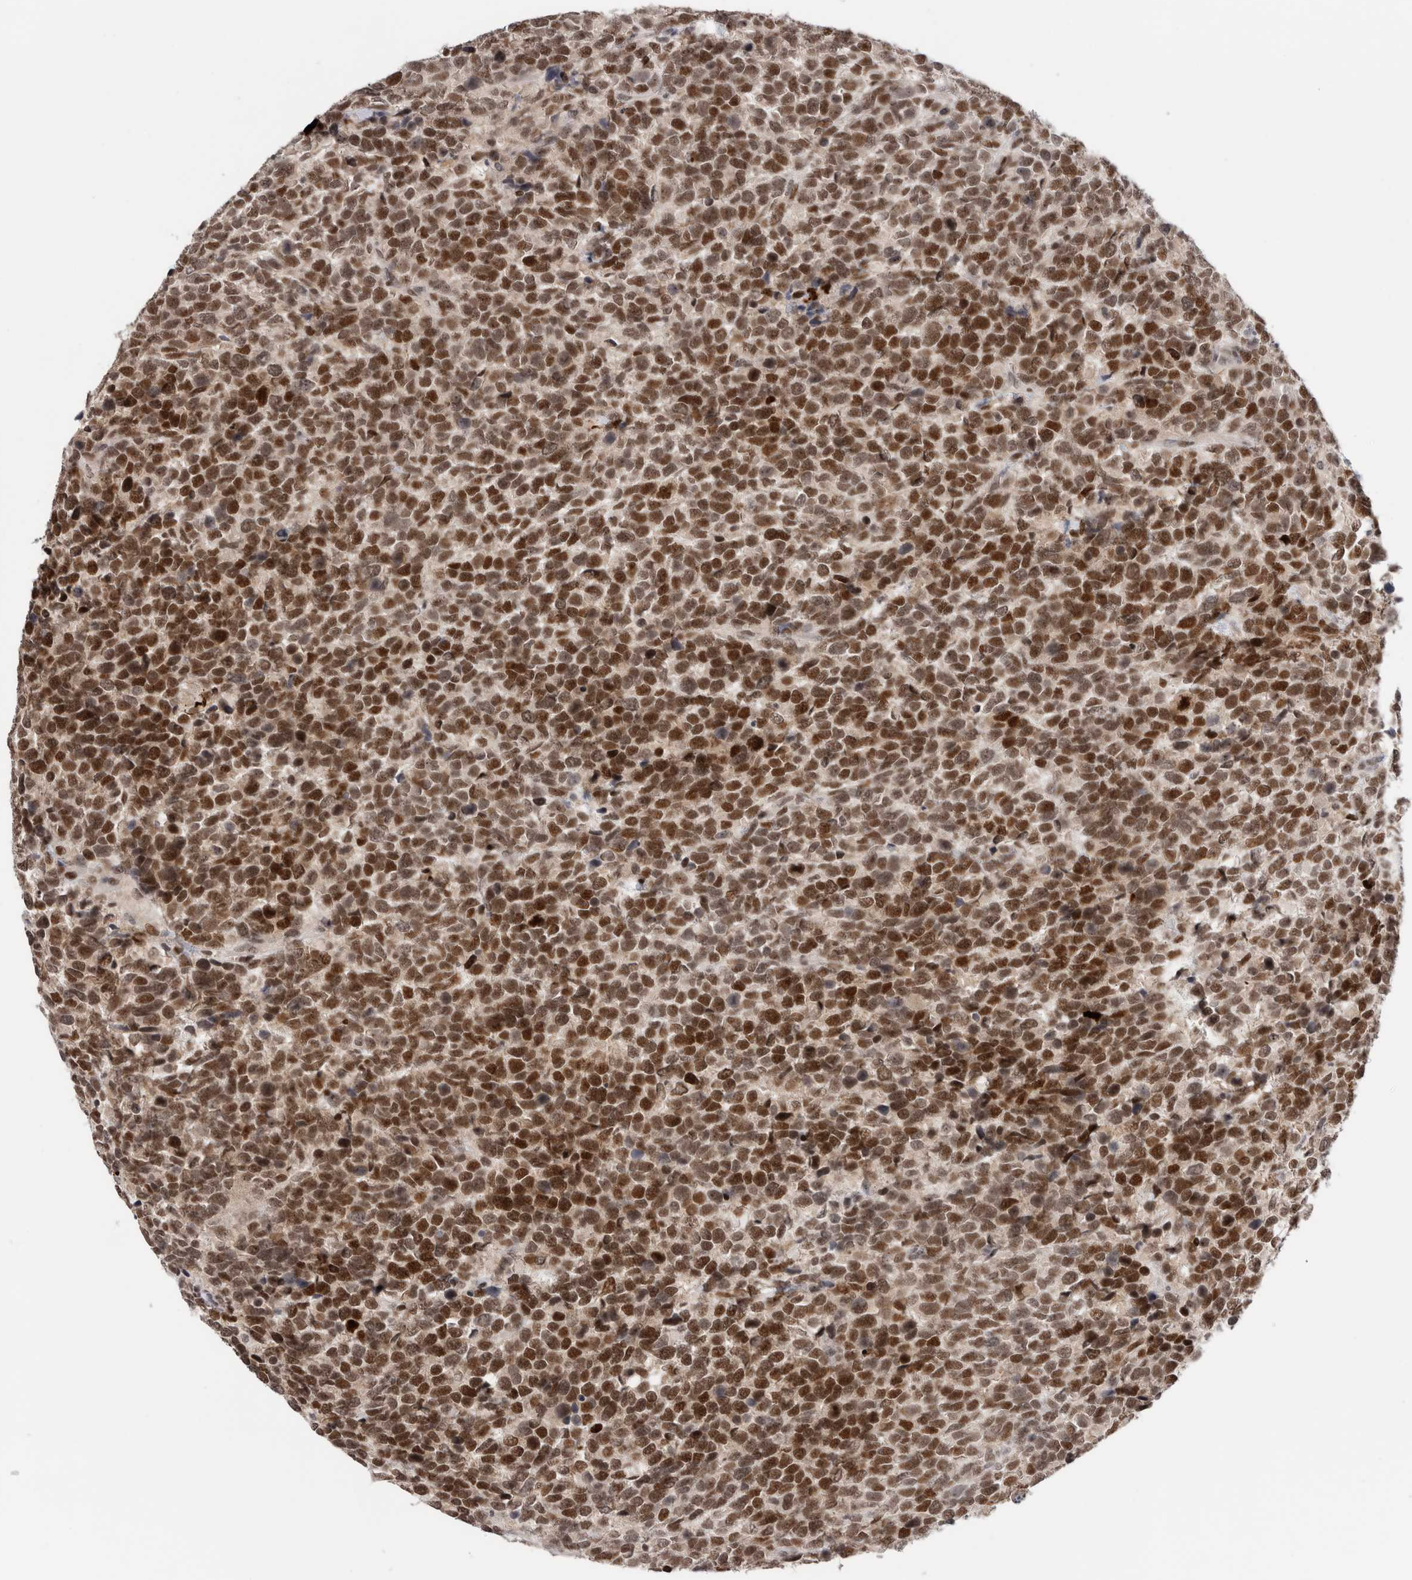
{"staining": {"intensity": "strong", "quantity": ">75%", "location": "nuclear"}, "tissue": "urothelial cancer", "cell_type": "Tumor cells", "image_type": "cancer", "snomed": [{"axis": "morphology", "description": "Urothelial carcinoma, High grade"}, {"axis": "topography", "description": "Urinary bladder"}], "caption": "Protein staining reveals strong nuclear staining in about >75% of tumor cells in high-grade urothelial carcinoma.", "gene": "ZNF521", "patient": {"sex": "female", "age": 82}}